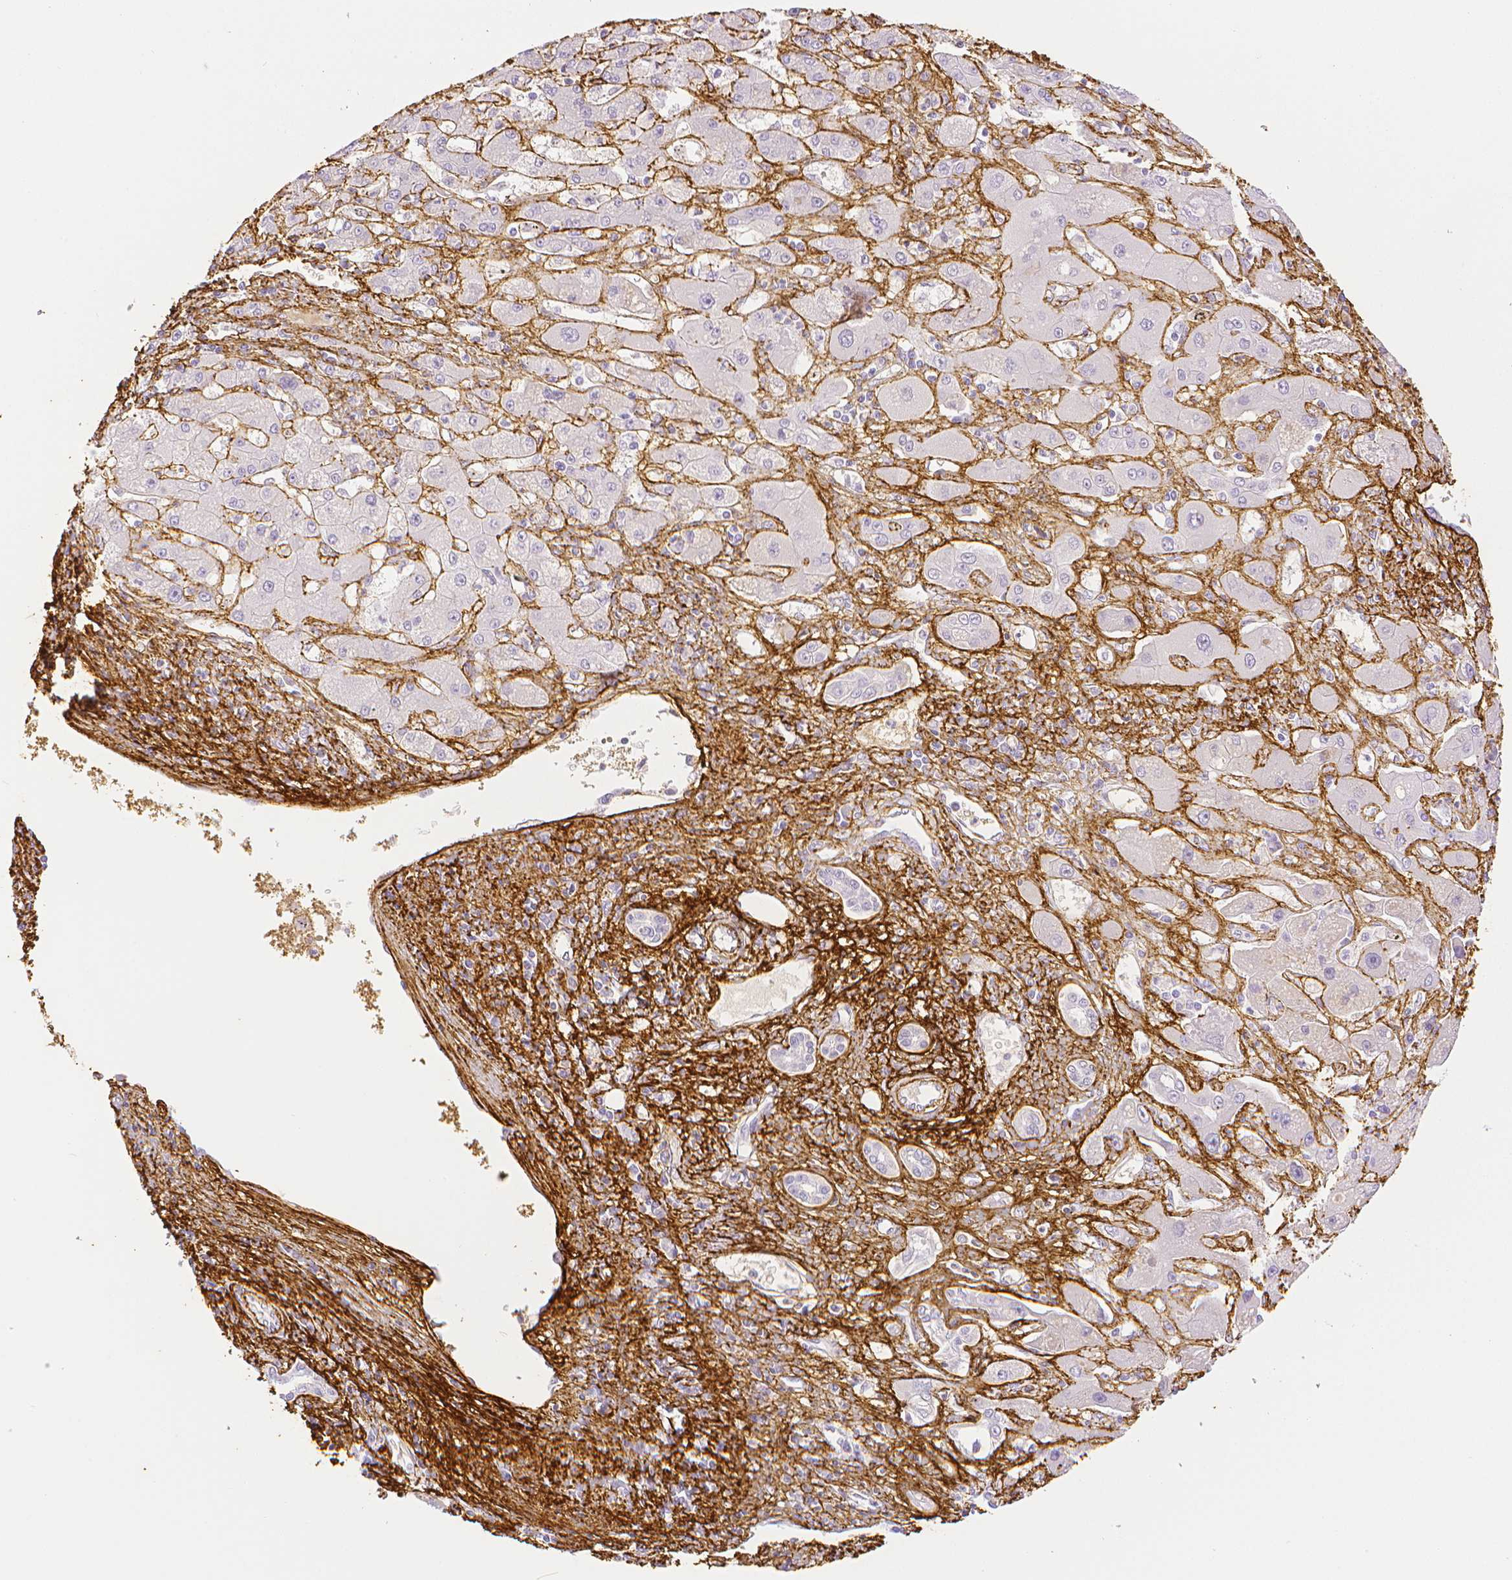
{"staining": {"intensity": "negative", "quantity": "none", "location": "none"}, "tissue": "liver cancer", "cell_type": "Tumor cells", "image_type": "cancer", "snomed": [{"axis": "morphology", "description": "Cholangiocarcinoma"}, {"axis": "topography", "description": "Liver"}], "caption": "Human liver cancer stained for a protein using immunohistochemistry demonstrates no staining in tumor cells.", "gene": "FBN1", "patient": {"sex": "male", "age": 67}}